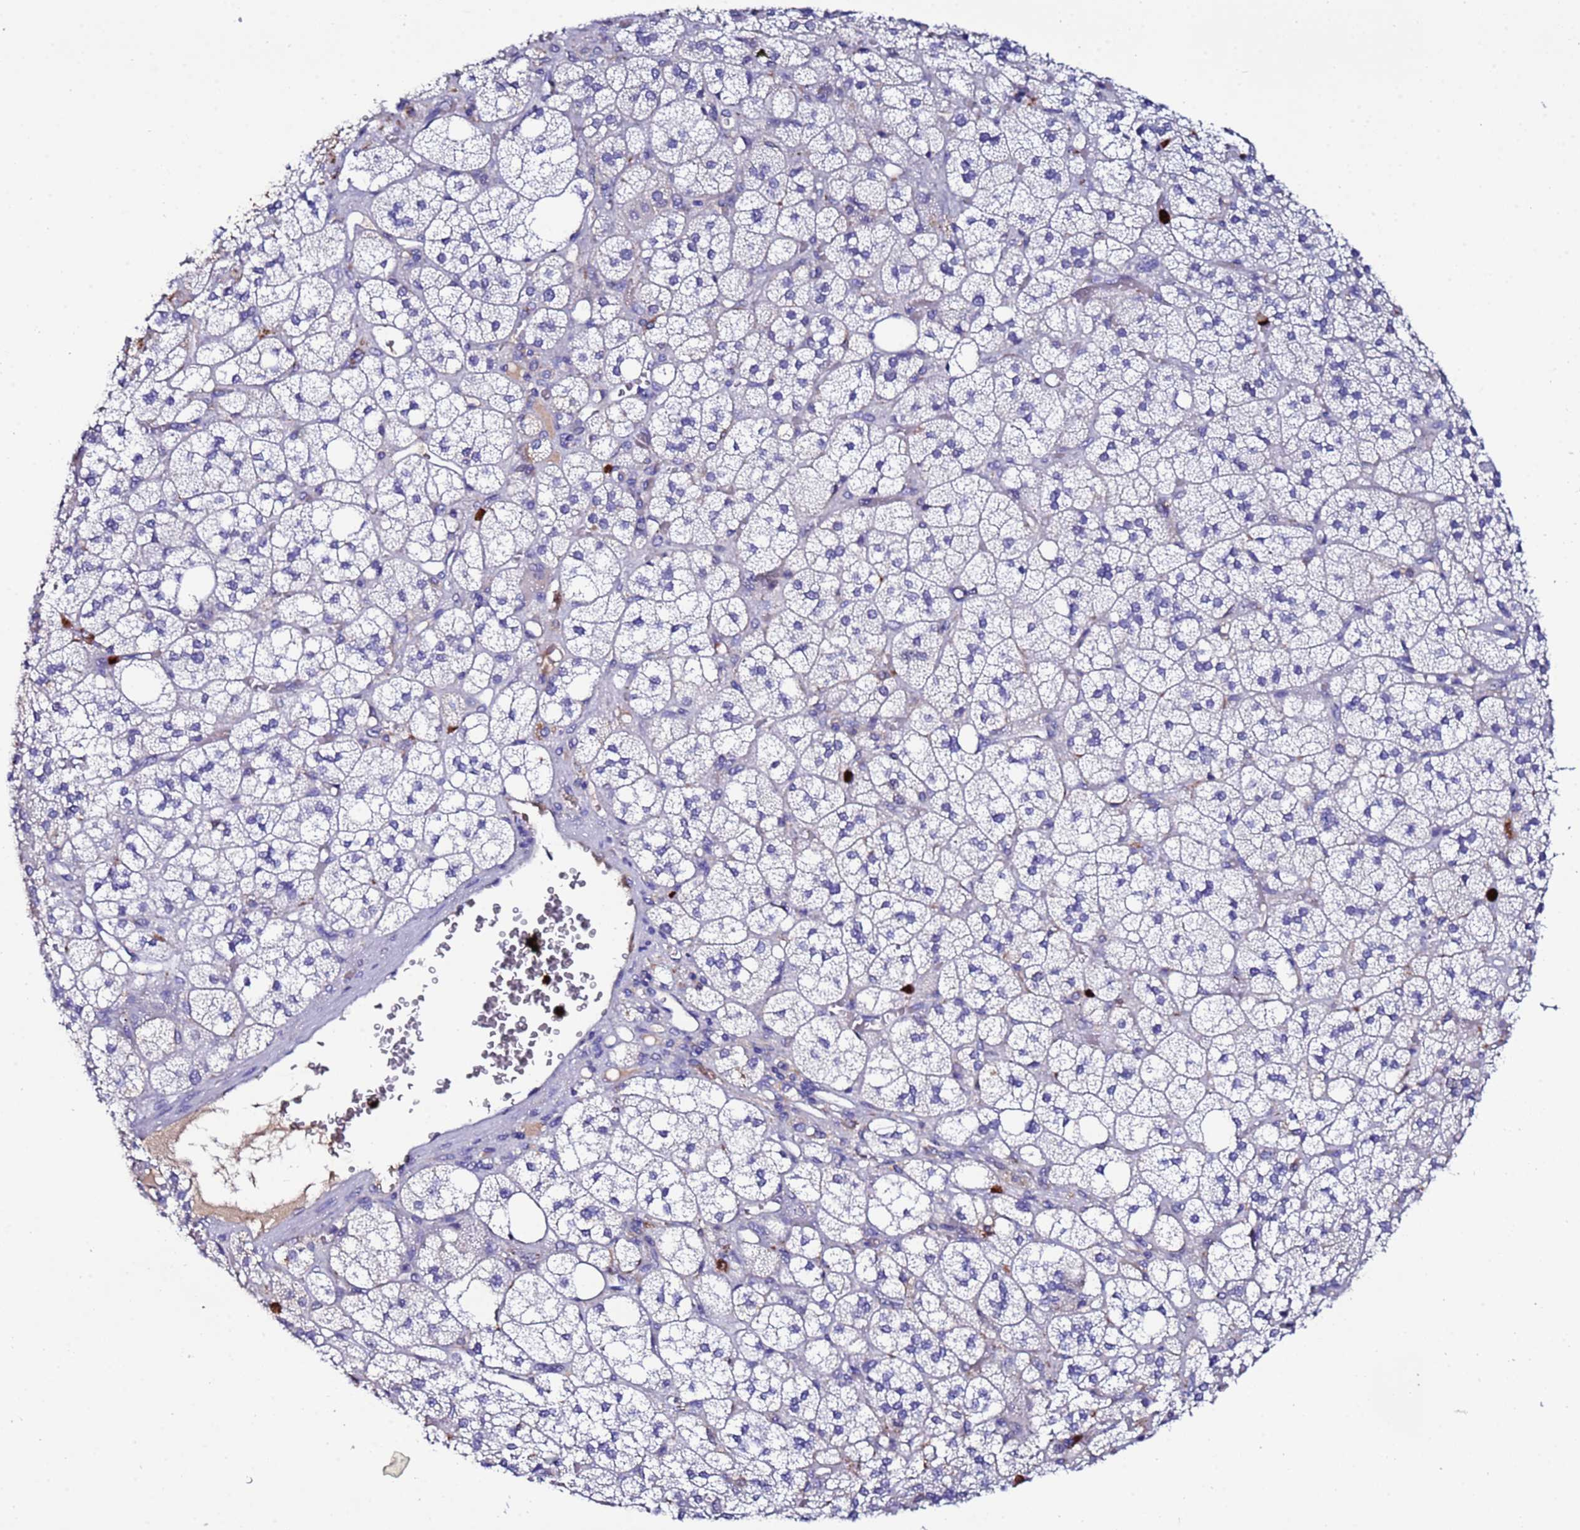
{"staining": {"intensity": "negative", "quantity": "none", "location": "none"}, "tissue": "adrenal gland", "cell_type": "Glandular cells", "image_type": "normal", "snomed": [{"axis": "morphology", "description": "Normal tissue, NOS"}, {"axis": "topography", "description": "Adrenal gland"}], "caption": "This is an immunohistochemistry (IHC) photomicrograph of benign adrenal gland. There is no expression in glandular cells.", "gene": "TUBAL3", "patient": {"sex": "male", "age": 61}}